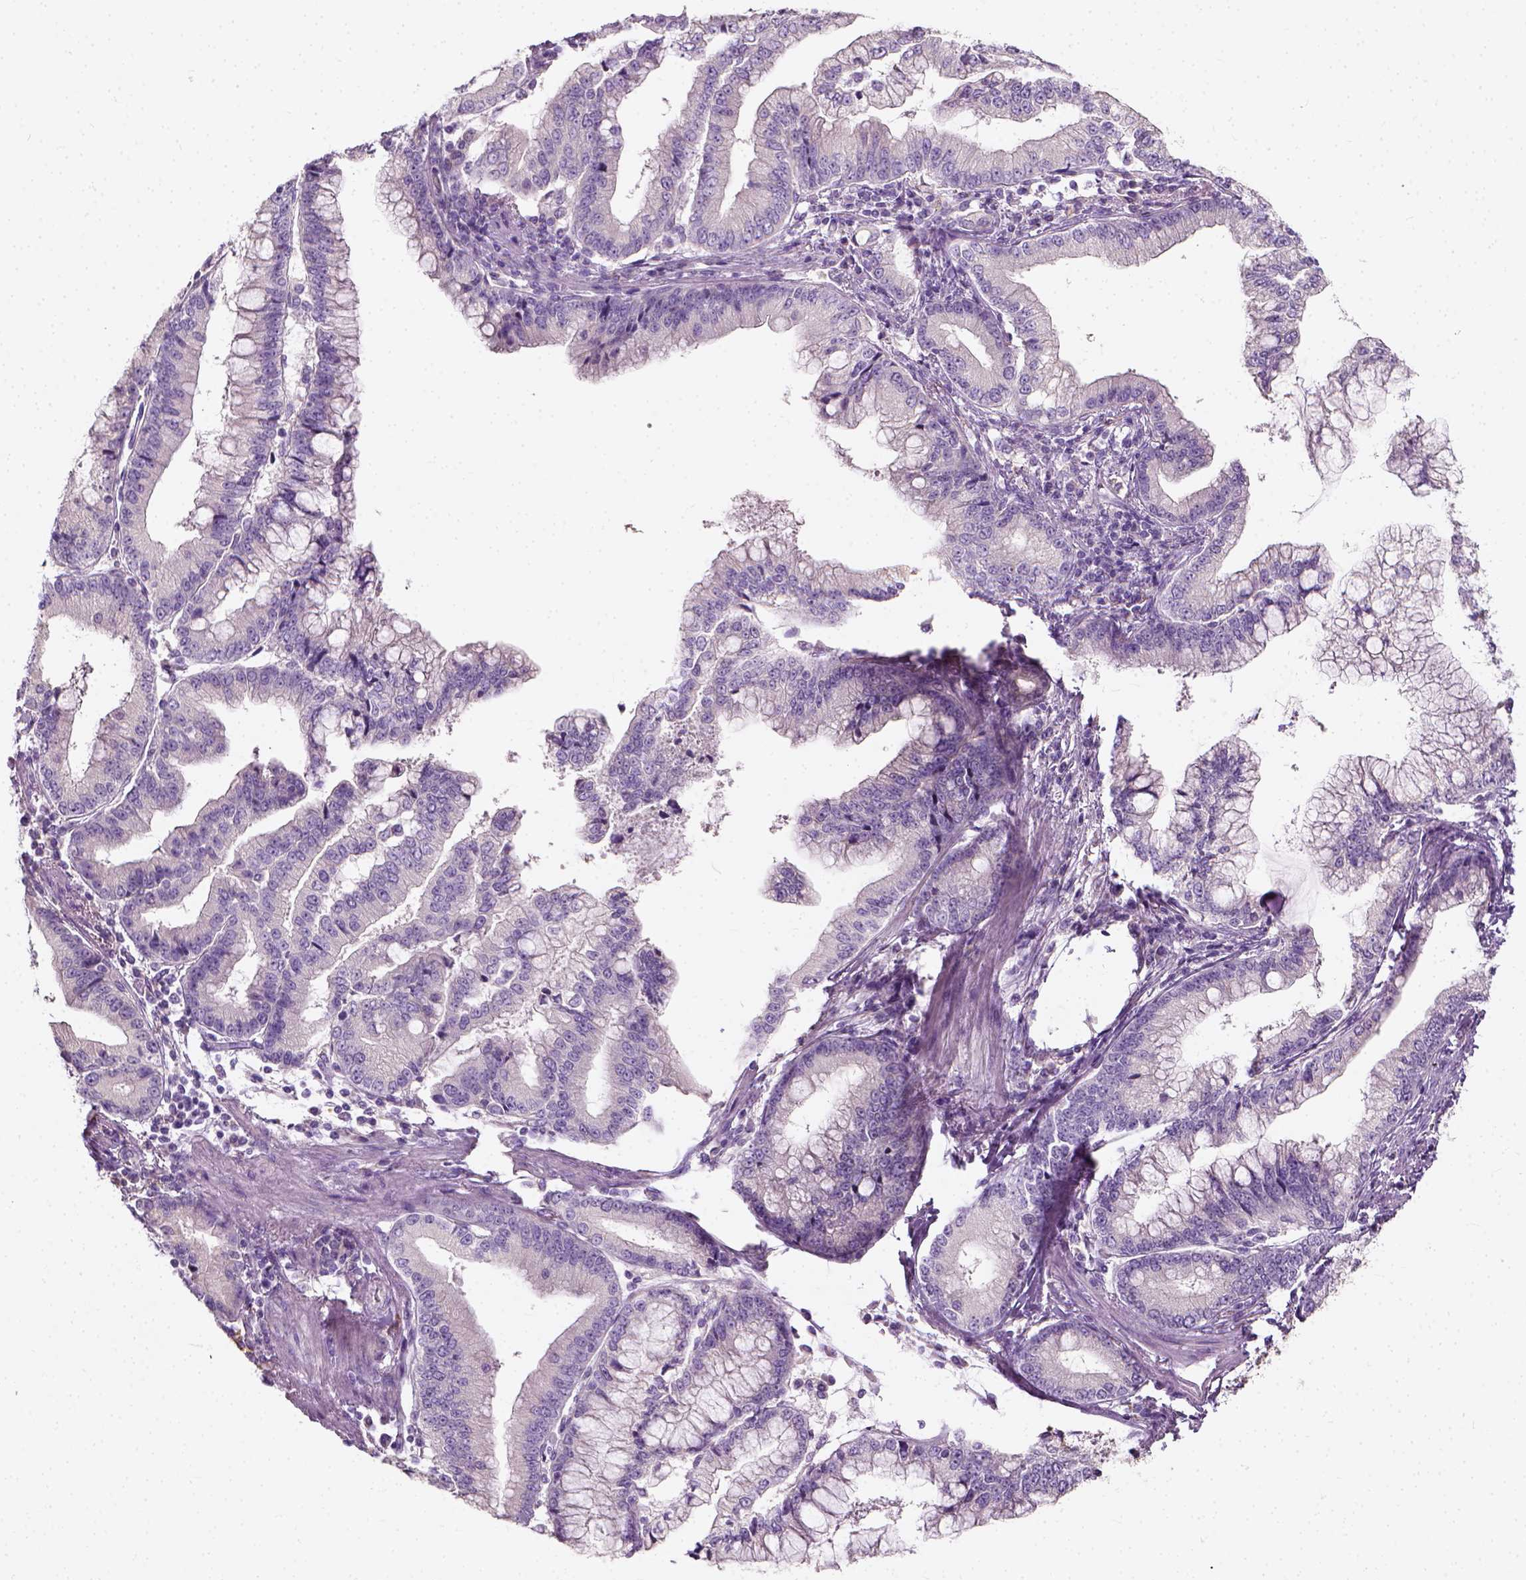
{"staining": {"intensity": "negative", "quantity": "none", "location": "none"}, "tissue": "stomach cancer", "cell_type": "Tumor cells", "image_type": "cancer", "snomed": [{"axis": "morphology", "description": "Adenocarcinoma, NOS"}, {"axis": "topography", "description": "Stomach, upper"}], "caption": "A micrograph of stomach adenocarcinoma stained for a protein demonstrates no brown staining in tumor cells.", "gene": "DHCR24", "patient": {"sex": "female", "age": 74}}